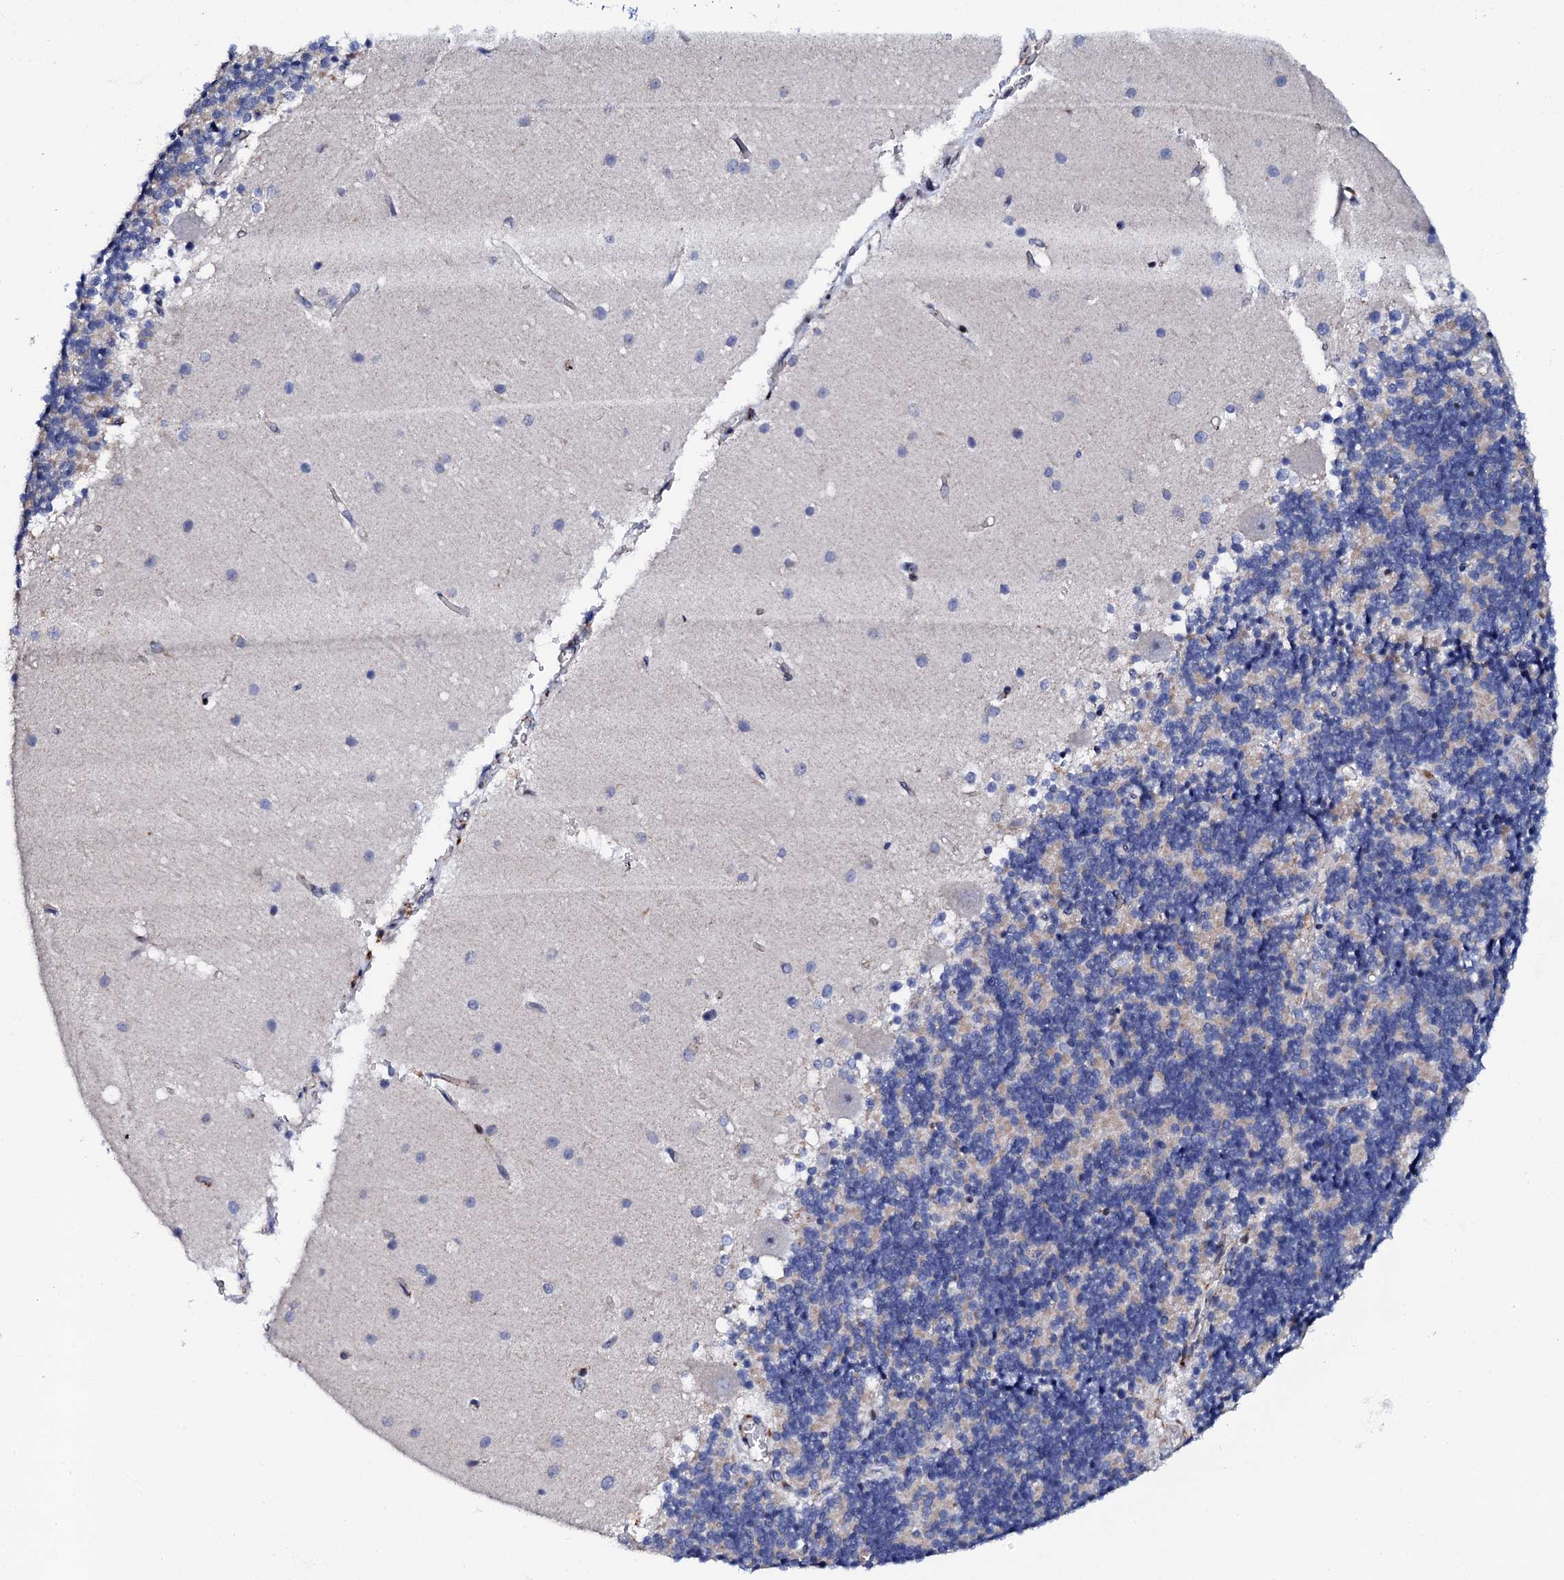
{"staining": {"intensity": "negative", "quantity": "none", "location": "none"}, "tissue": "cerebellum", "cell_type": "Cells in granular layer", "image_type": "normal", "snomed": [{"axis": "morphology", "description": "Normal tissue, NOS"}, {"axis": "topography", "description": "Cerebellum"}], "caption": "IHC image of normal cerebellum: cerebellum stained with DAB (3,3'-diaminobenzidine) exhibits no significant protein expression in cells in granular layer. (Brightfield microscopy of DAB (3,3'-diaminobenzidine) IHC at high magnification).", "gene": "TCIRG1", "patient": {"sex": "male", "age": 54}}